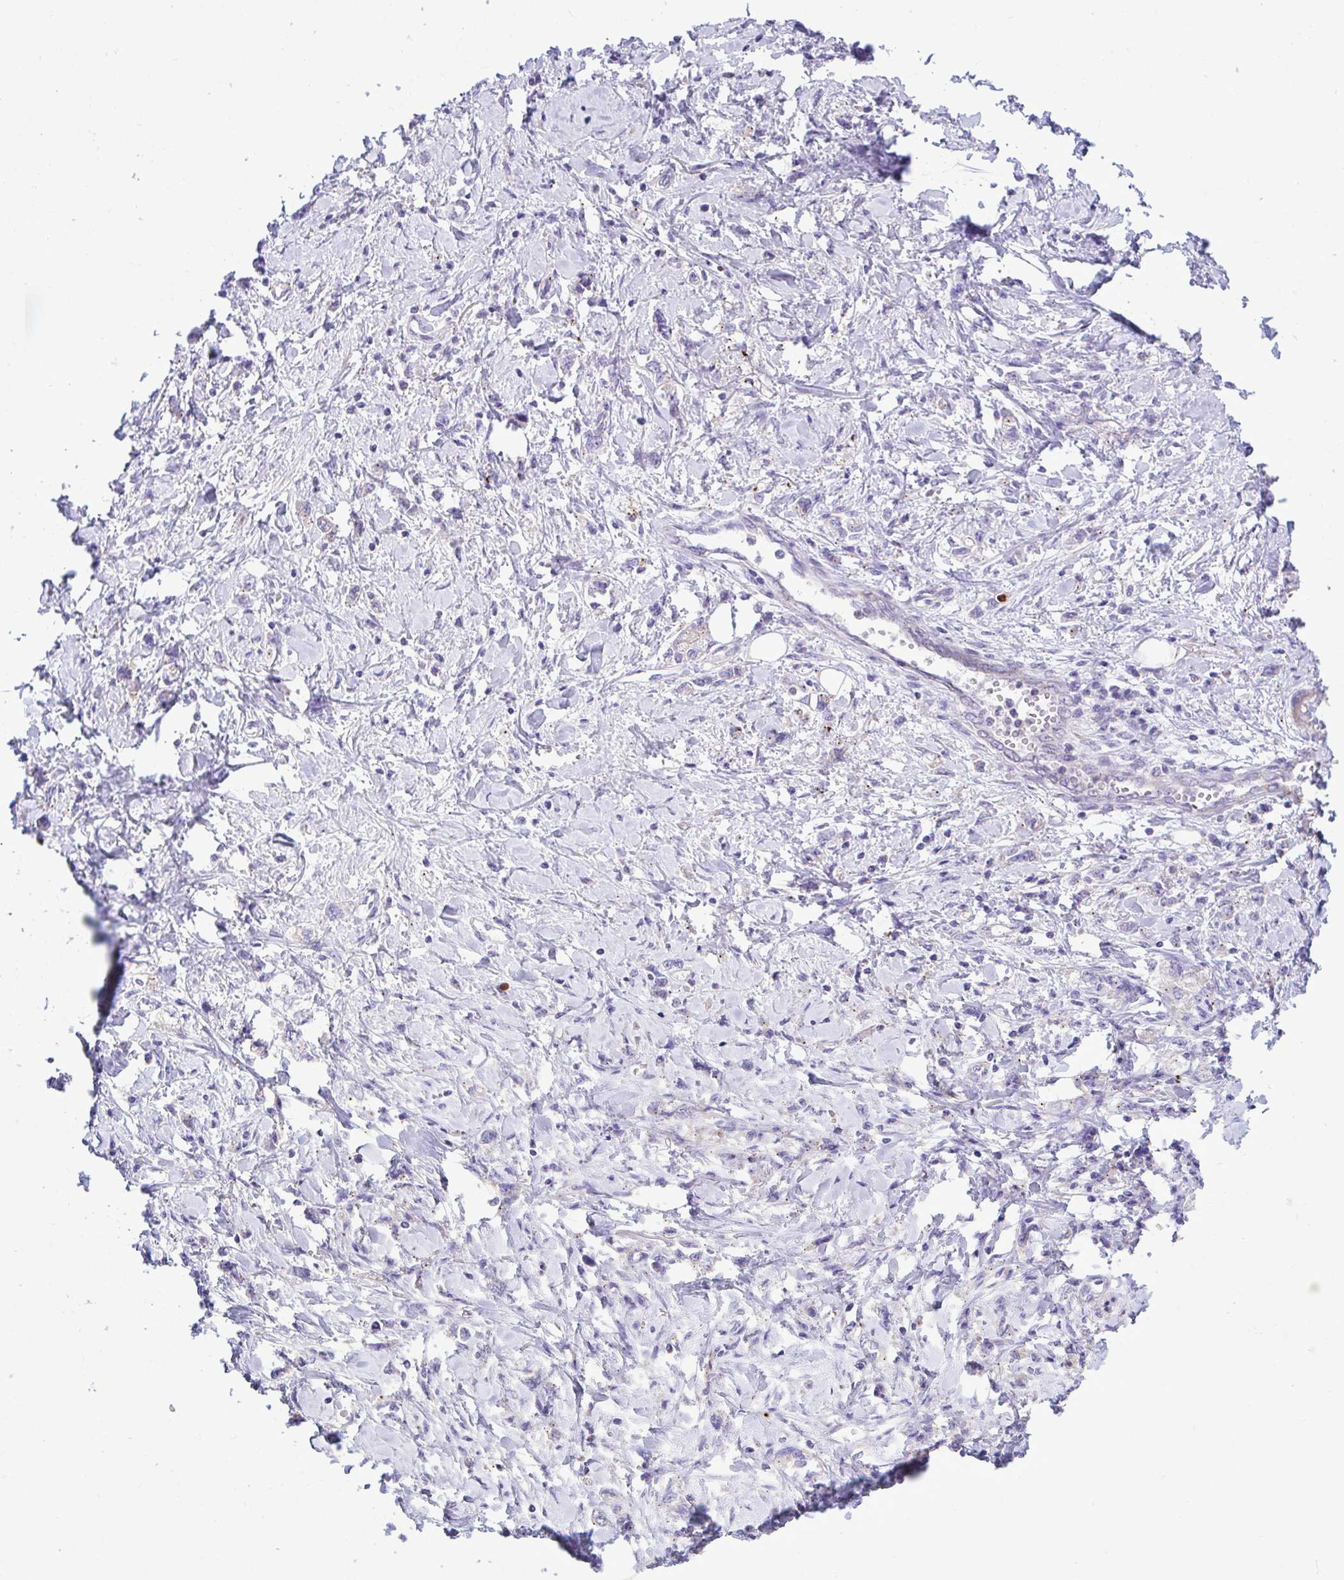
{"staining": {"intensity": "negative", "quantity": "none", "location": "none"}, "tissue": "stomach cancer", "cell_type": "Tumor cells", "image_type": "cancer", "snomed": [{"axis": "morphology", "description": "Adenocarcinoma, NOS"}, {"axis": "topography", "description": "Stomach"}], "caption": "Stomach adenocarcinoma was stained to show a protein in brown. There is no significant positivity in tumor cells.", "gene": "MRPS16", "patient": {"sex": "female", "age": 76}}